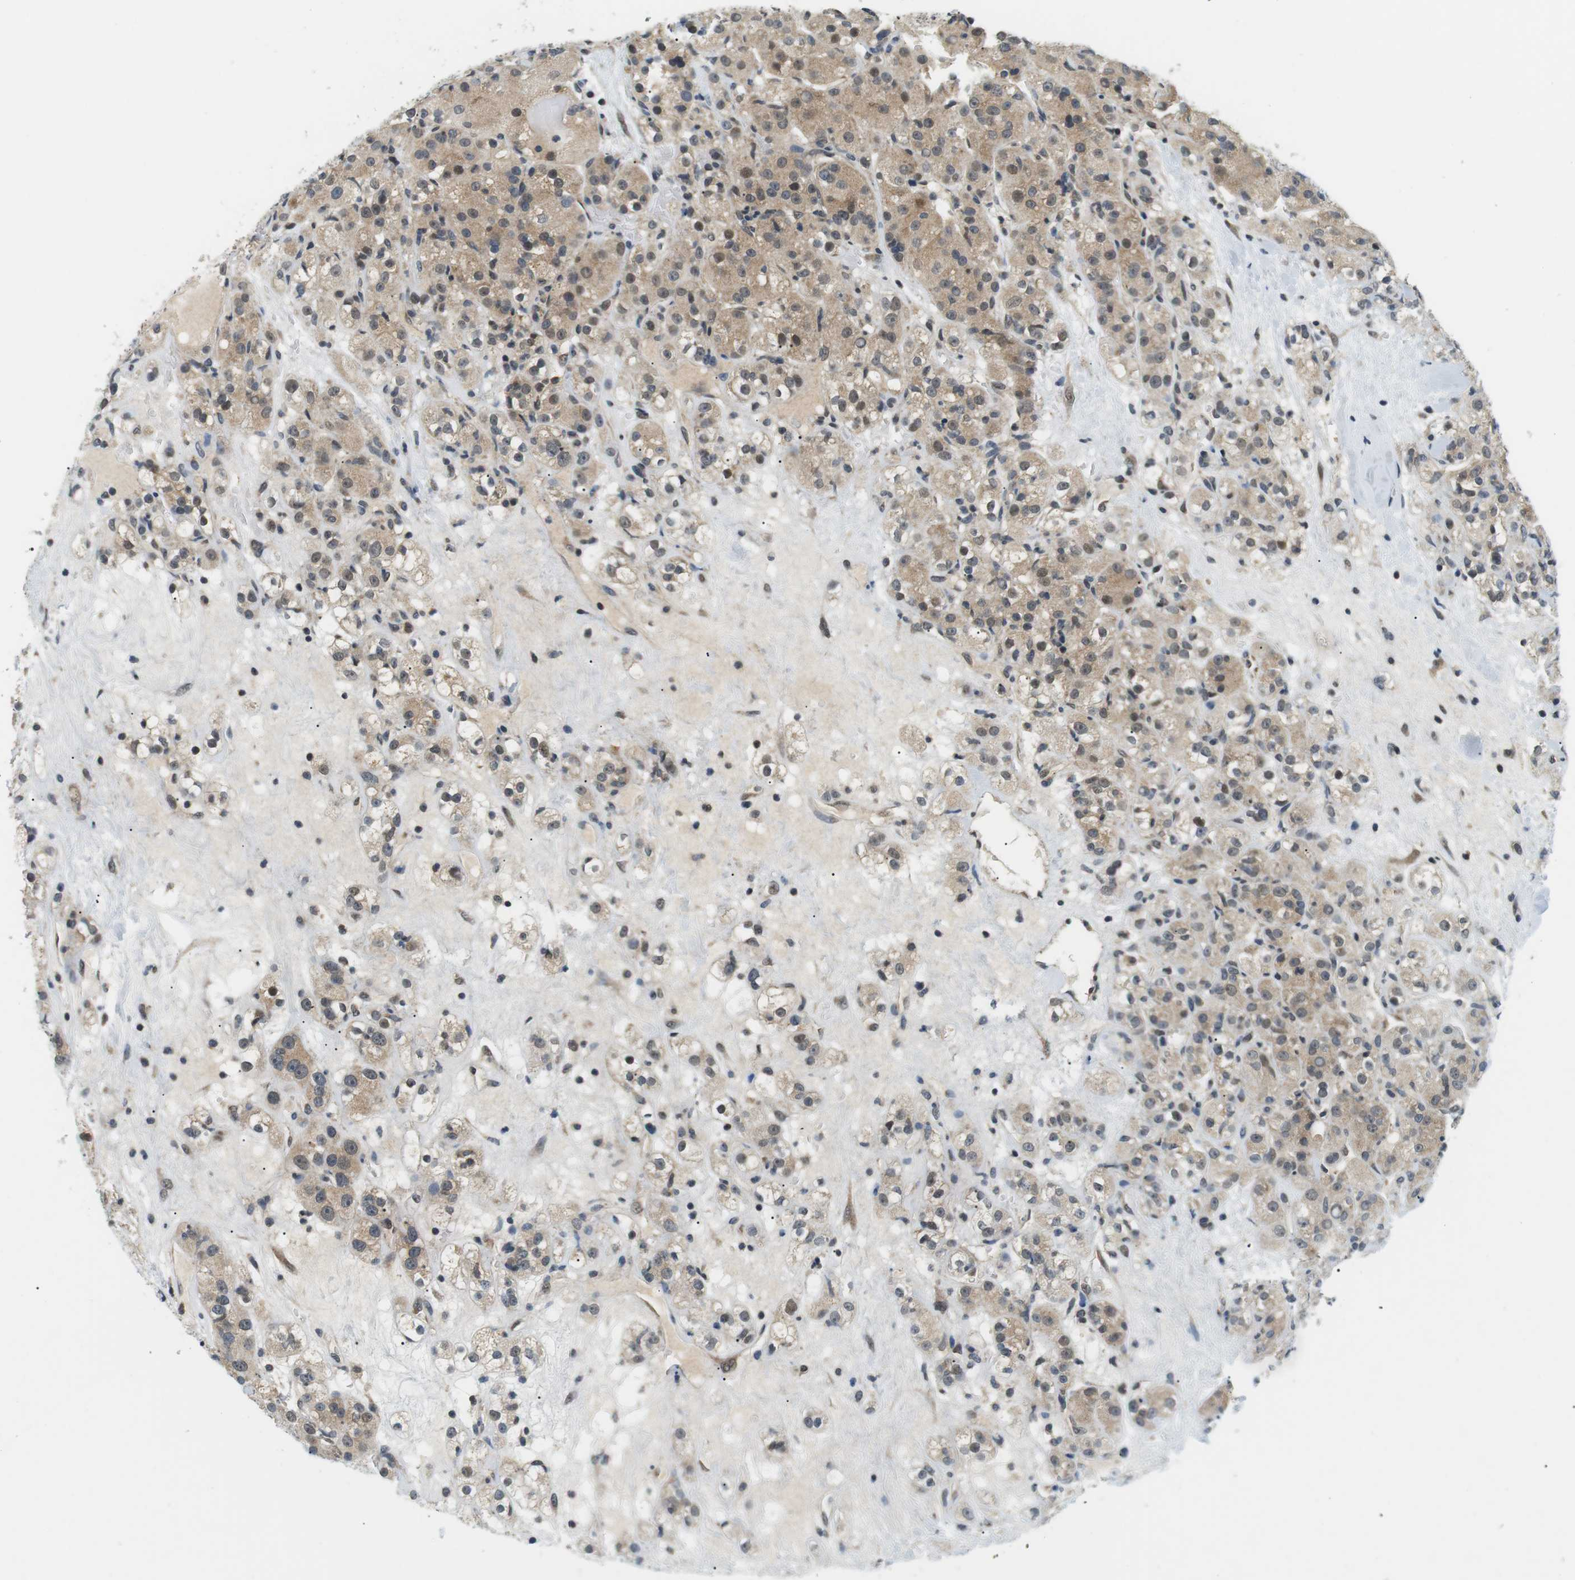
{"staining": {"intensity": "weak", "quantity": ">75%", "location": "cytoplasmic/membranous,nuclear"}, "tissue": "renal cancer", "cell_type": "Tumor cells", "image_type": "cancer", "snomed": [{"axis": "morphology", "description": "Normal tissue, NOS"}, {"axis": "morphology", "description": "Adenocarcinoma, NOS"}, {"axis": "topography", "description": "Kidney"}], "caption": "A histopathology image of human renal cancer (adenocarcinoma) stained for a protein shows weak cytoplasmic/membranous and nuclear brown staining in tumor cells.", "gene": "CSNK2B", "patient": {"sex": "male", "age": 61}}